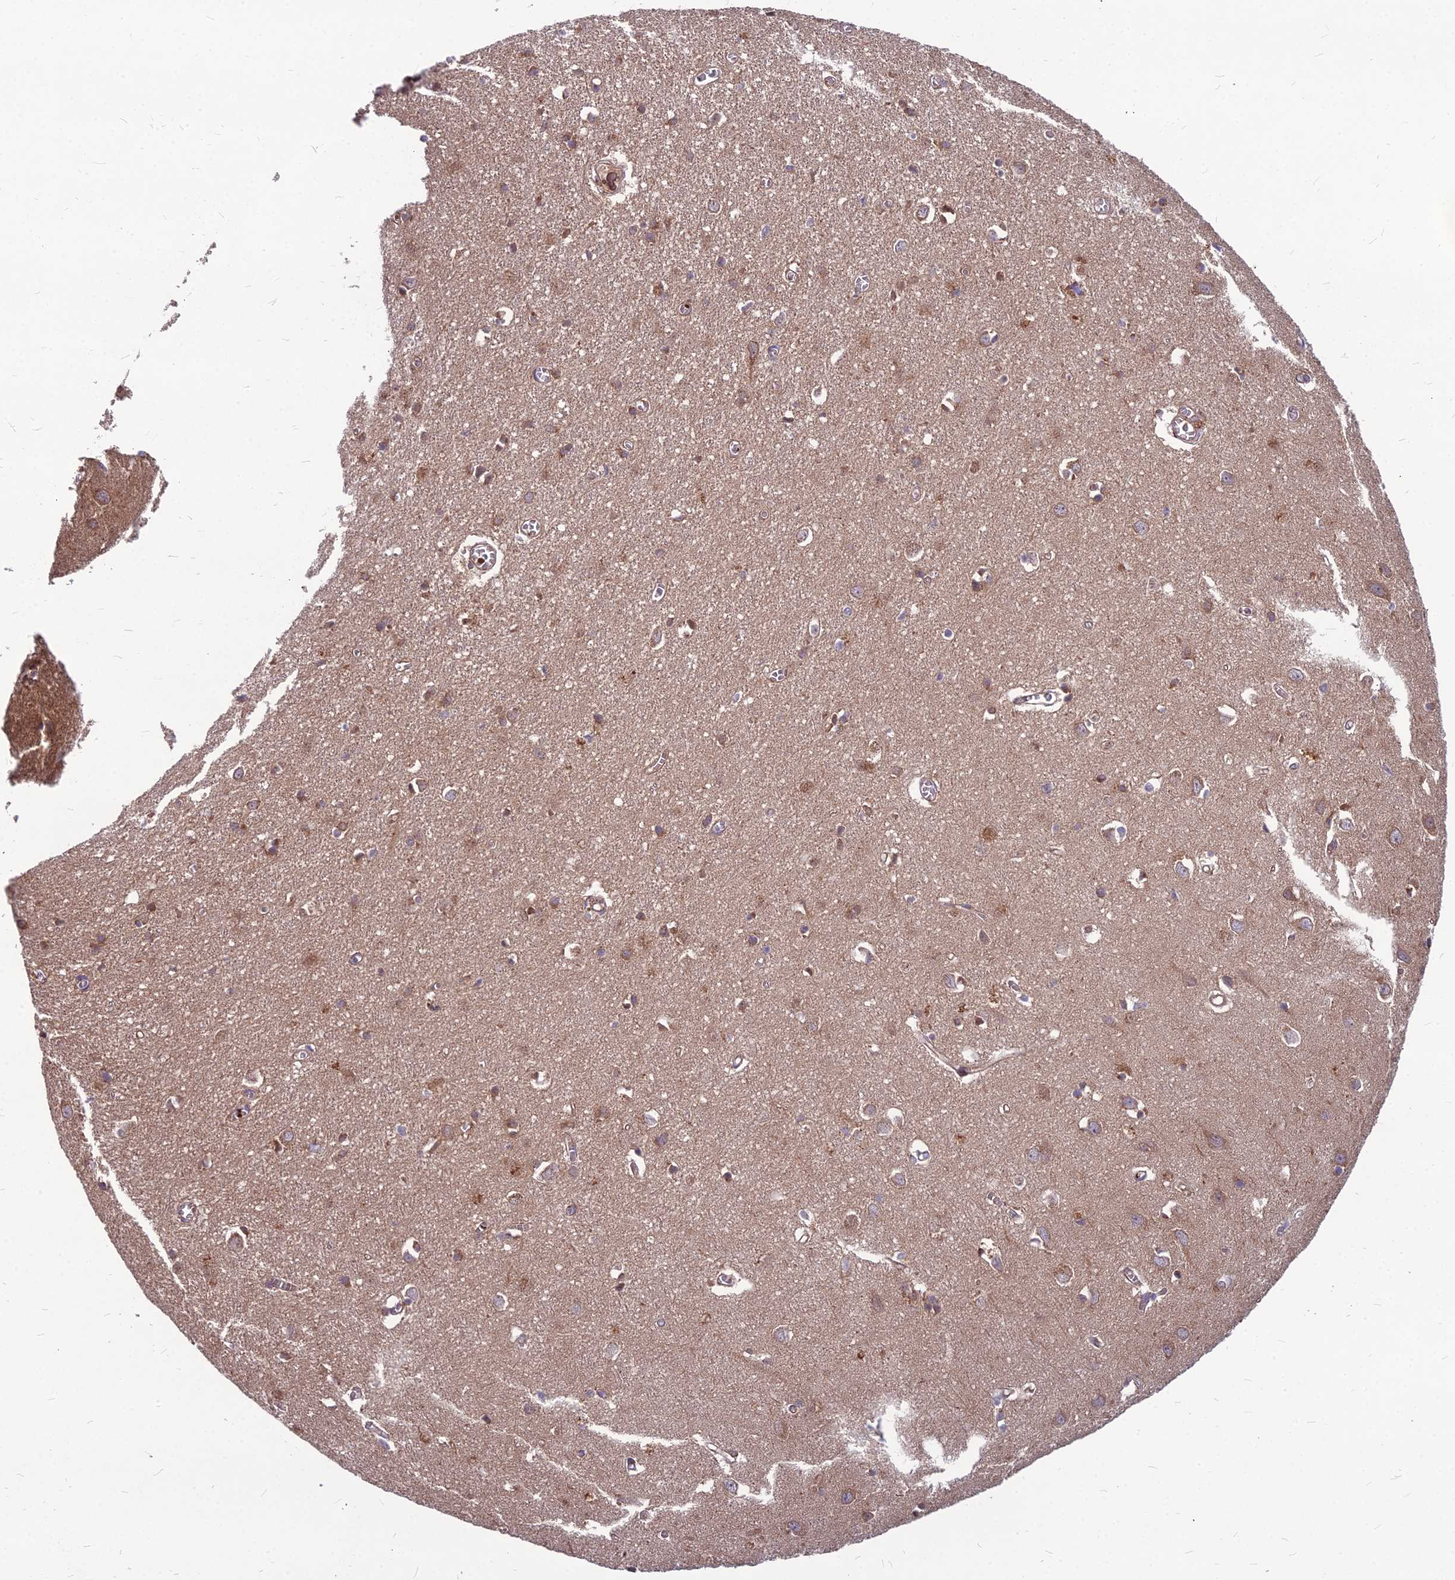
{"staining": {"intensity": "negative", "quantity": "none", "location": "none"}, "tissue": "cerebral cortex", "cell_type": "Endothelial cells", "image_type": "normal", "snomed": [{"axis": "morphology", "description": "Normal tissue, NOS"}, {"axis": "topography", "description": "Cerebral cortex"}], "caption": "Cerebral cortex stained for a protein using immunohistochemistry (IHC) exhibits no staining endothelial cells.", "gene": "MFSD8", "patient": {"sex": "female", "age": 64}}